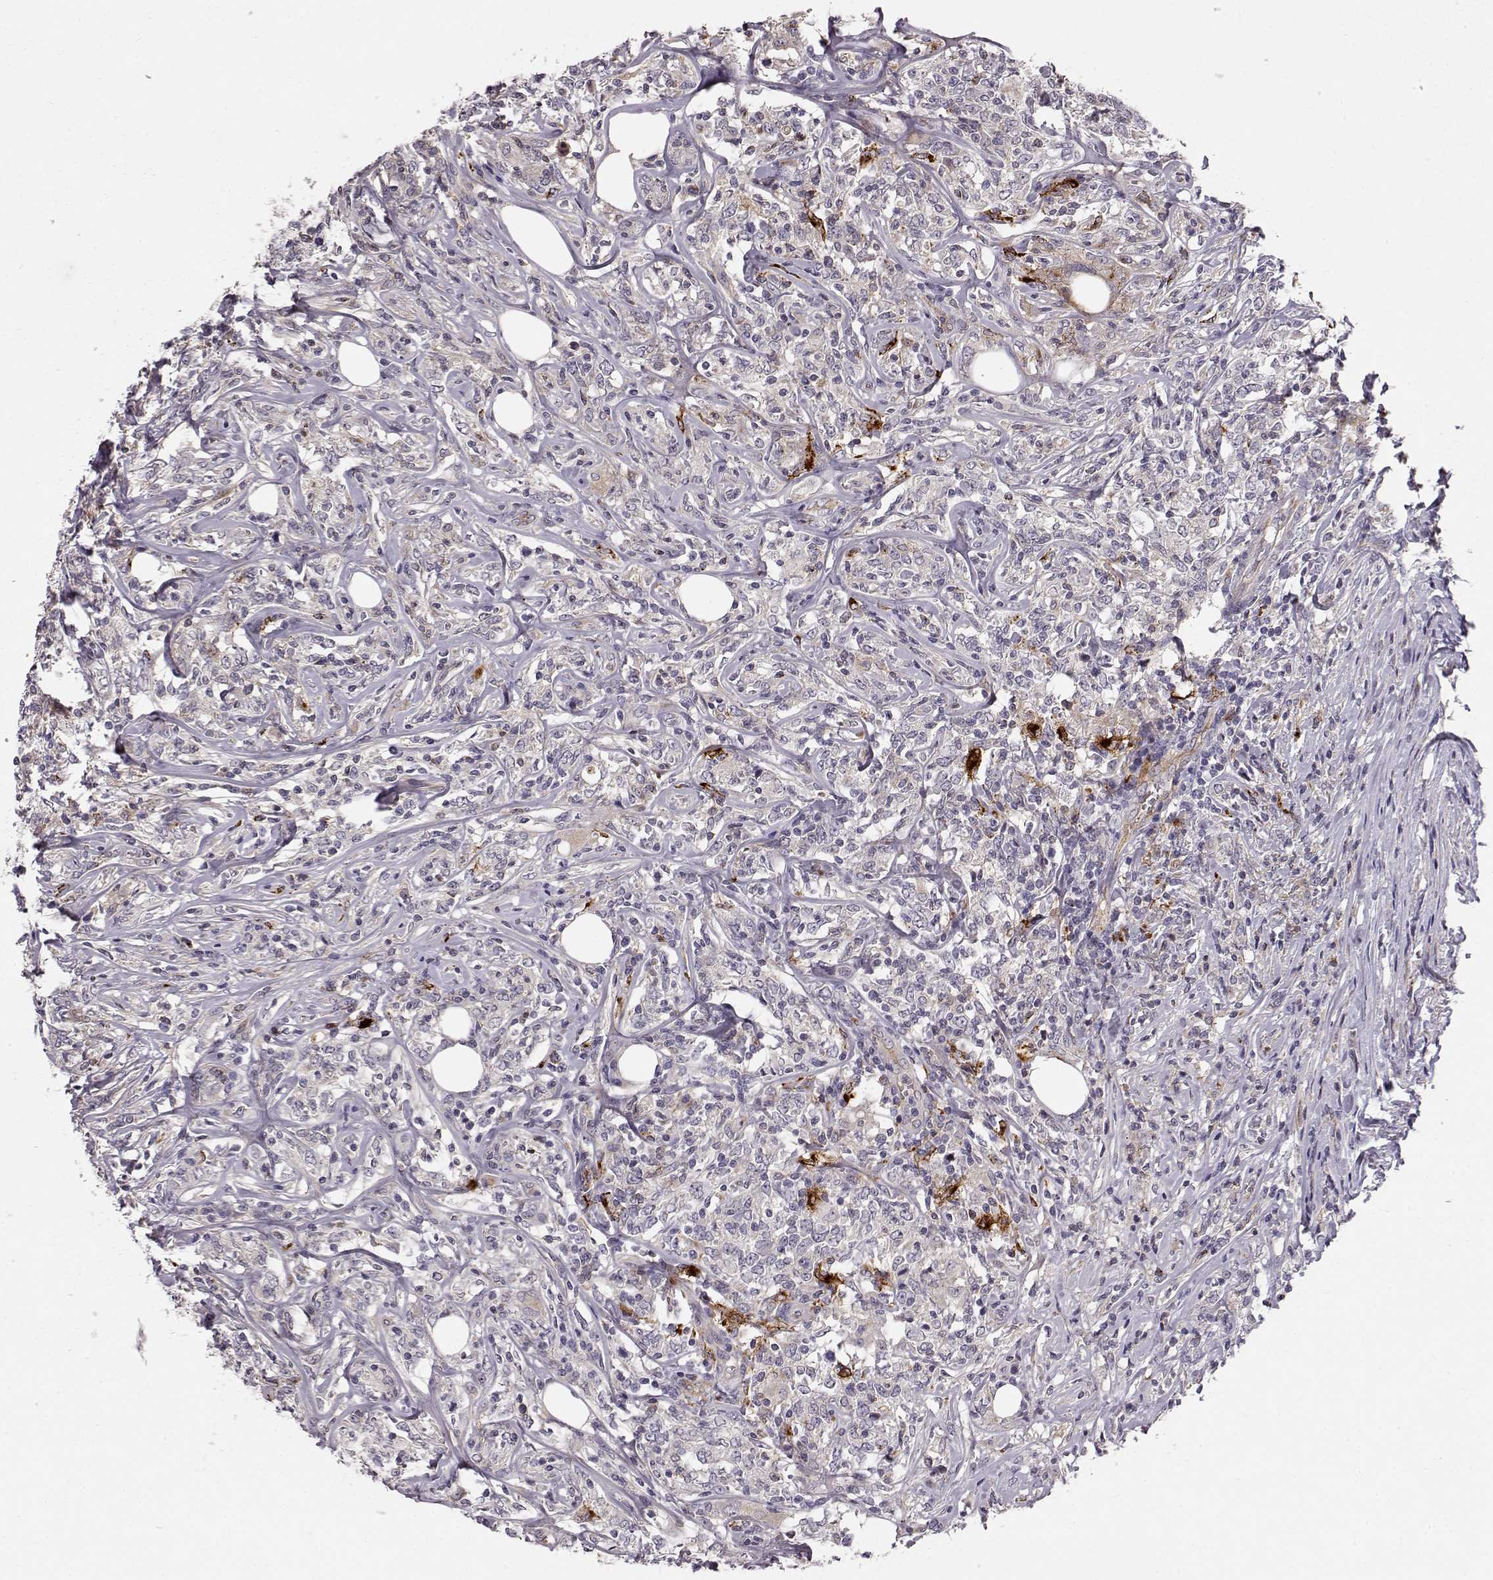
{"staining": {"intensity": "moderate", "quantity": "<25%", "location": "cytoplasmic/membranous"}, "tissue": "lymphoma", "cell_type": "Tumor cells", "image_type": "cancer", "snomed": [{"axis": "morphology", "description": "Malignant lymphoma, non-Hodgkin's type, High grade"}, {"axis": "topography", "description": "Lymph node"}], "caption": "A micrograph showing moderate cytoplasmic/membranous staining in about <25% of tumor cells in lymphoma, as visualized by brown immunohistochemical staining.", "gene": "CCNF", "patient": {"sex": "female", "age": 84}}